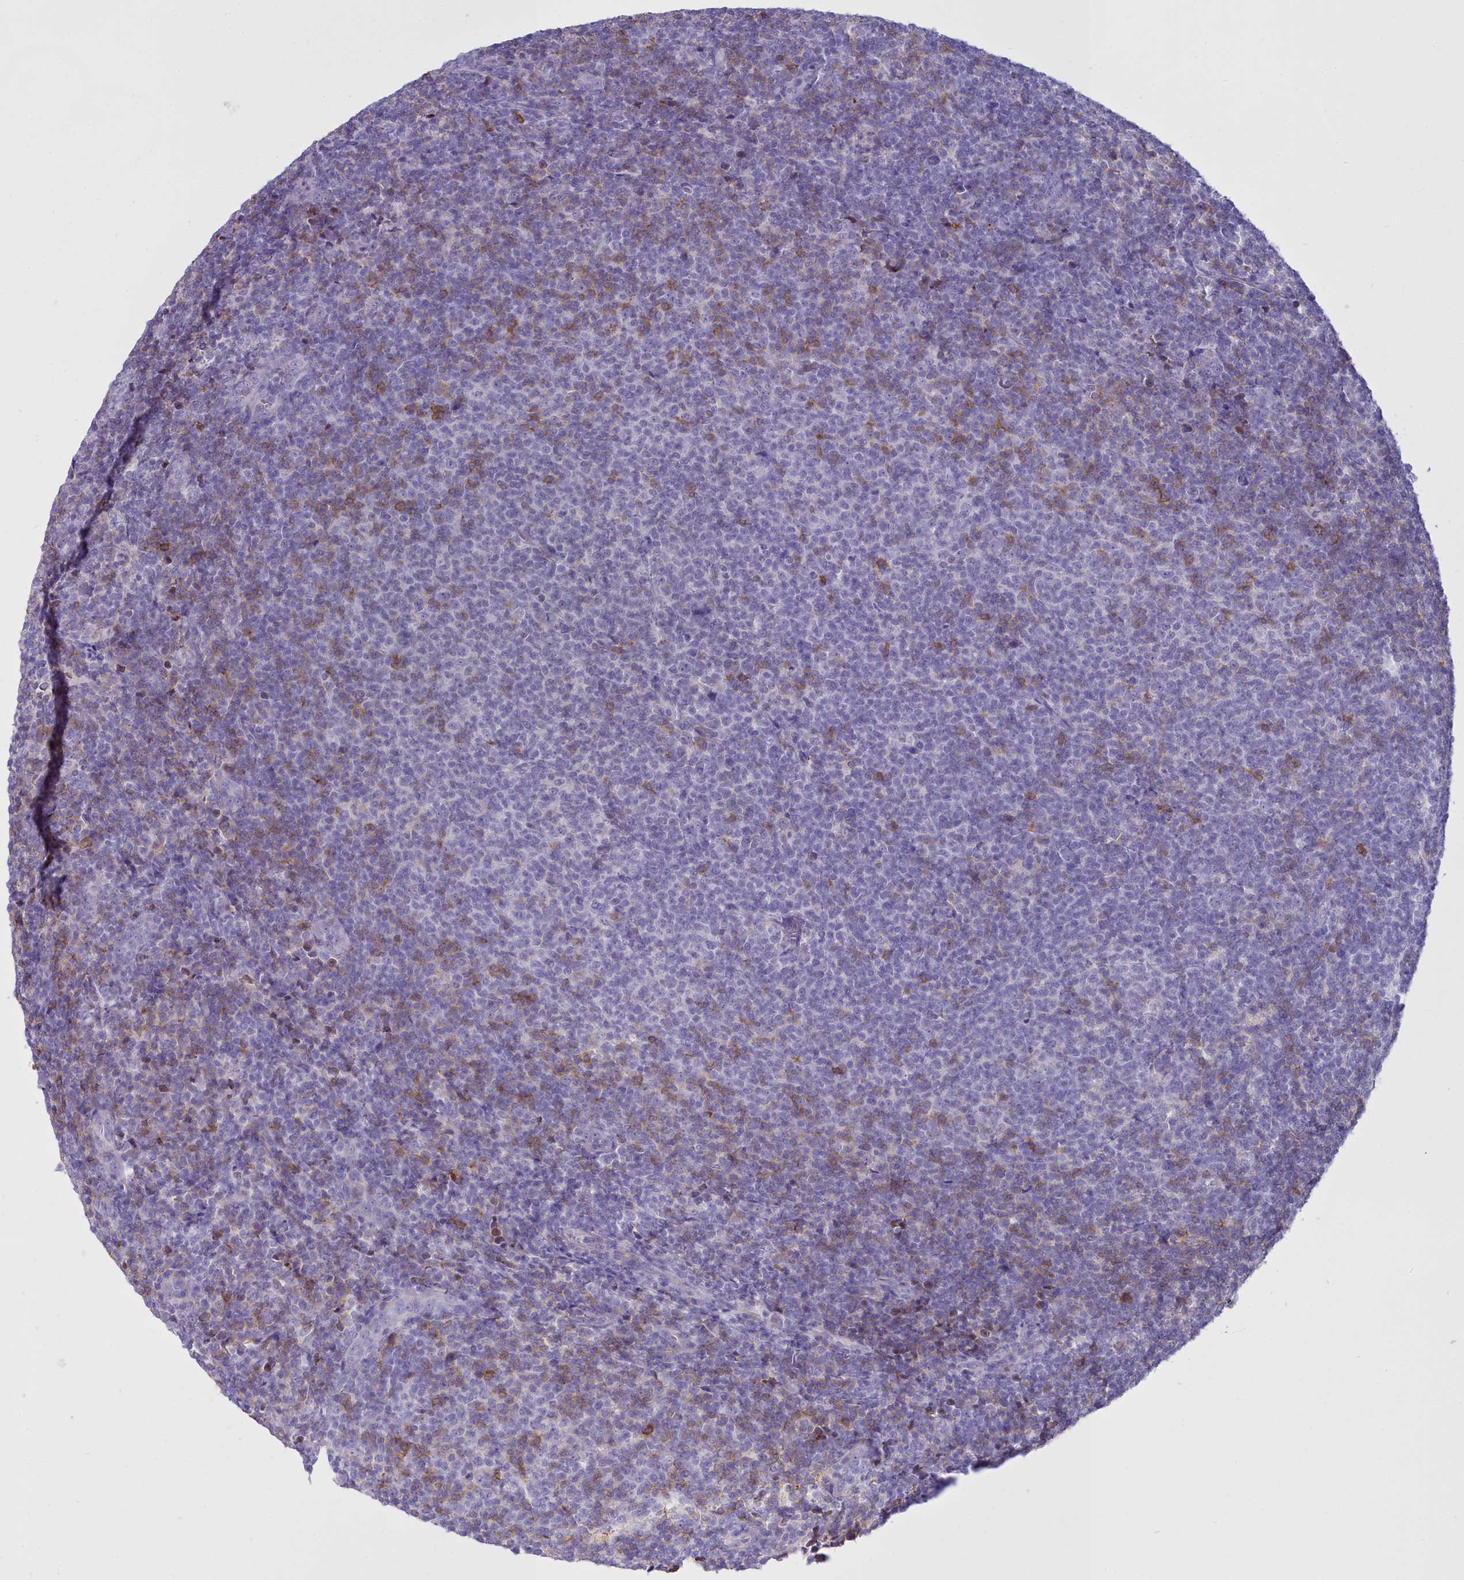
{"staining": {"intensity": "negative", "quantity": "none", "location": "none"}, "tissue": "lymphoma", "cell_type": "Tumor cells", "image_type": "cancer", "snomed": [{"axis": "morphology", "description": "Malignant lymphoma, non-Hodgkin's type, Low grade"}, {"axis": "topography", "description": "Lymph node"}], "caption": "DAB (3,3'-diaminobenzidine) immunohistochemical staining of malignant lymphoma, non-Hodgkin's type (low-grade) shows no significant positivity in tumor cells.", "gene": "CD5", "patient": {"sex": "male", "age": 66}}